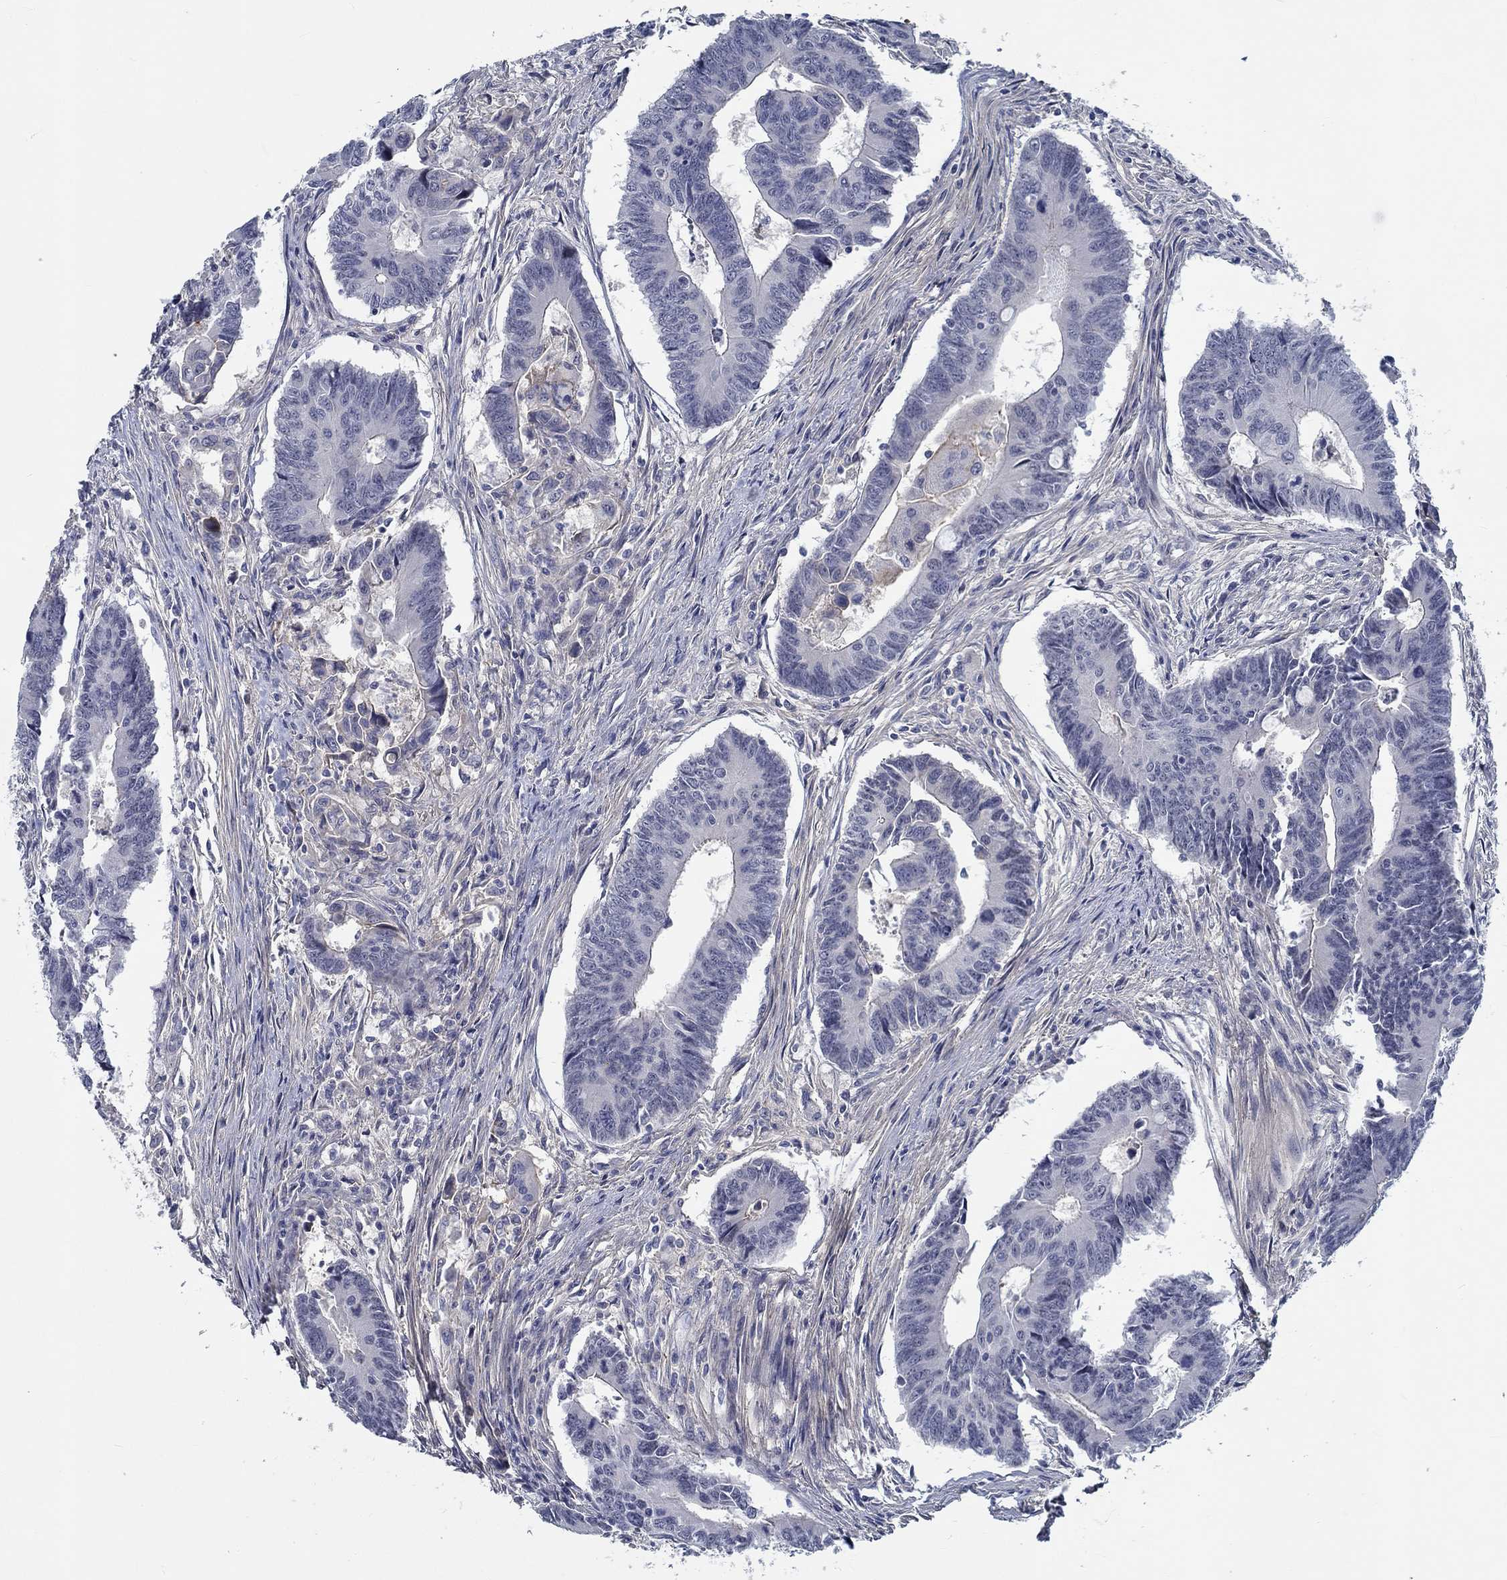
{"staining": {"intensity": "negative", "quantity": "none", "location": "none"}, "tissue": "colorectal cancer", "cell_type": "Tumor cells", "image_type": "cancer", "snomed": [{"axis": "morphology", "description": "Adenocarcinoma, NOS"}, {"axis": "topography", "description": "Rectum"}], "caption": "An image of human colorectal cancer (adenocarcinoma) is negative for staining in tumor cells. (Brightfield microscopy of DAB IHC at high magnification).", "gene": "MYBPC1", "patient": {"sex": "male", "age": 67}}